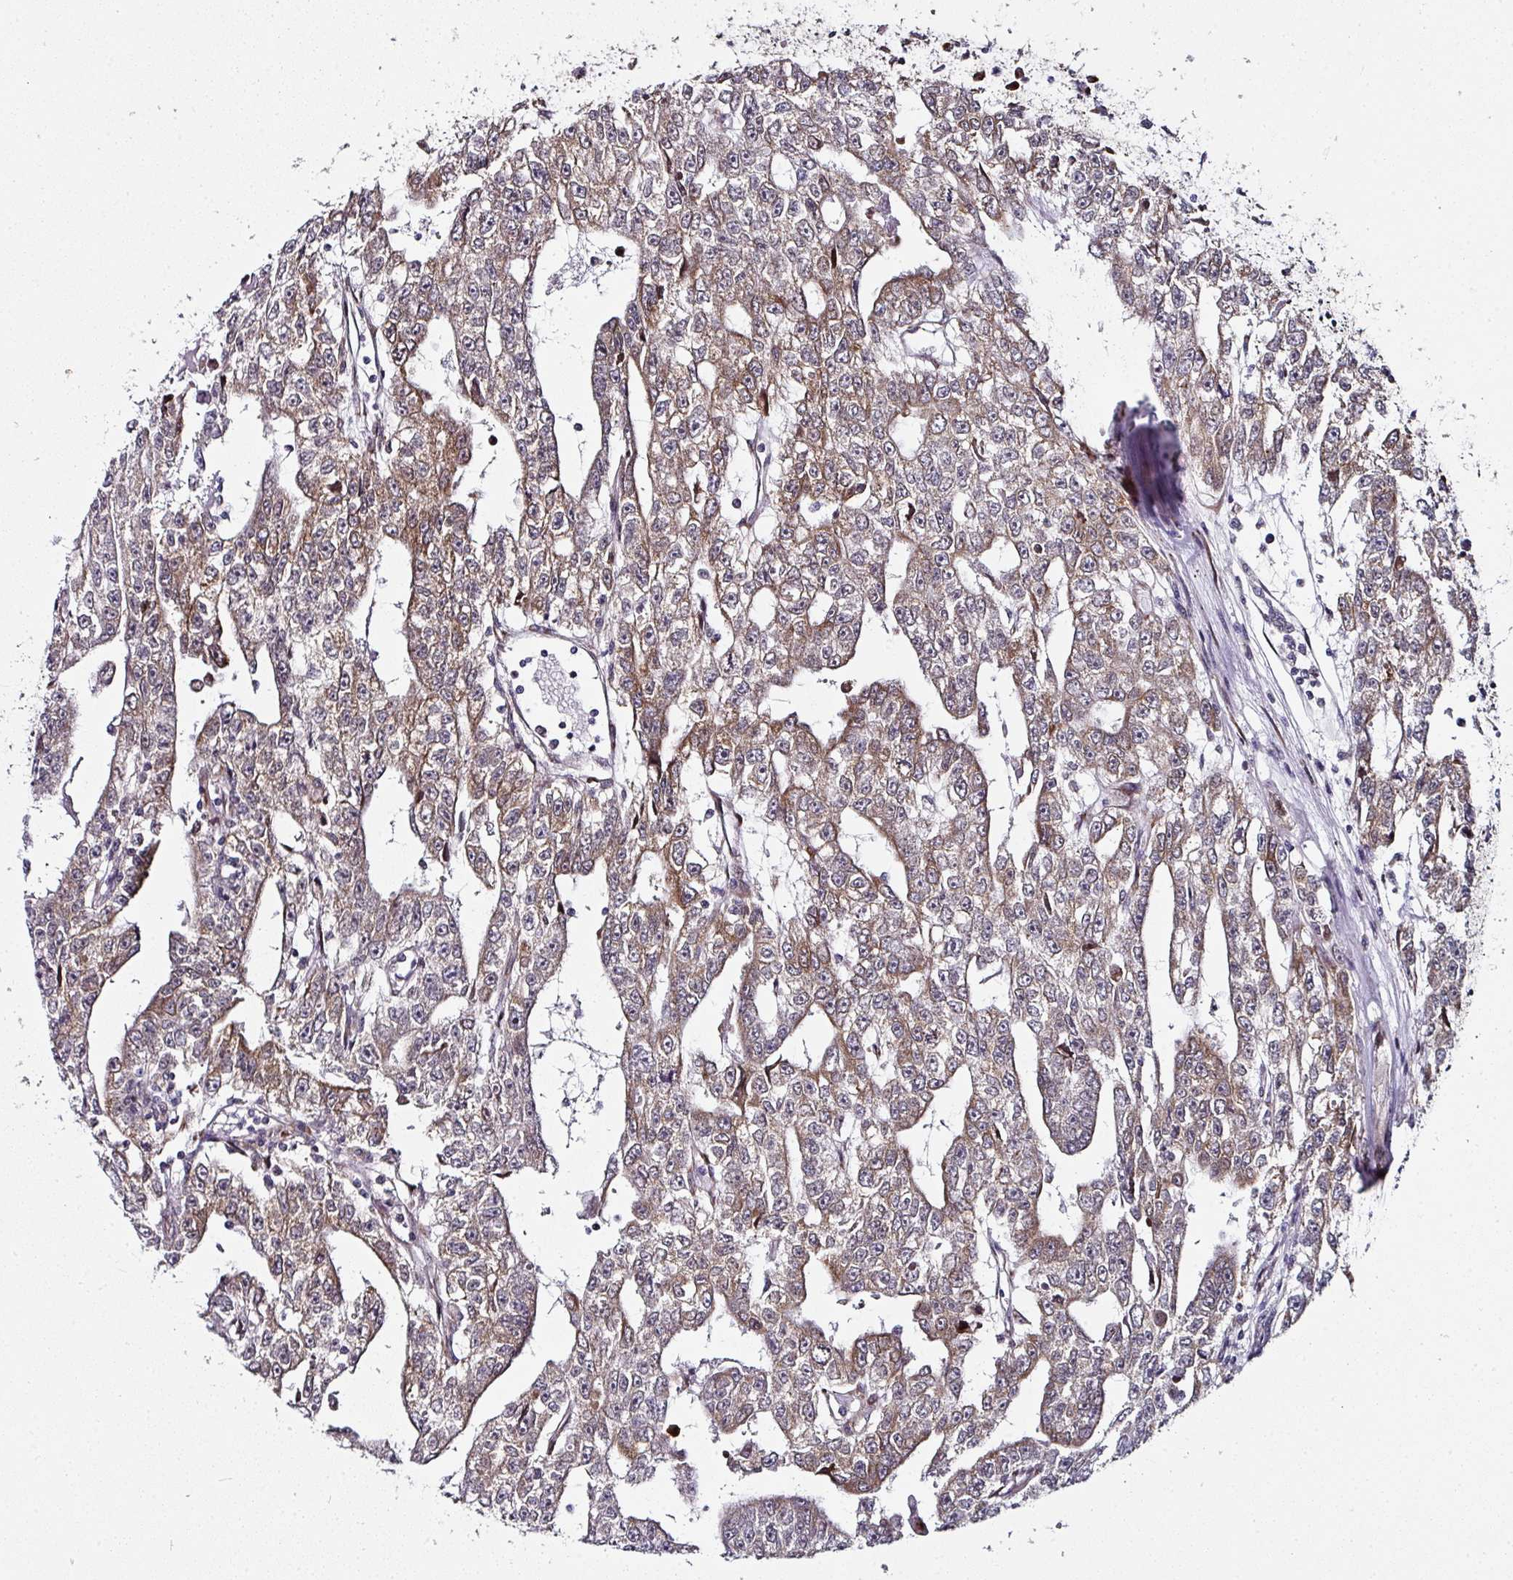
{"staining": {"intensity": "moderate", "quantity": "25%-75%", "location": "cytoplasmic/membranous"}, "tissue": "testis cancer", "cell_type": "Tumor cells", "image_type": "cancer", "snomed": [{"axis": "morphology", "description": "Carcinoma, Embryonal, NOS"}, {"axis": "topography", "description": "Testis"}], "caption": "Protein expression analysis of human embryonal carcinoma (testis) reveals moderate cytoplasmic/membranous staining in about 25%-75% of tumor cells.", "gene": "APOLD1", "patient": {"sex": "male", "age": 20}}